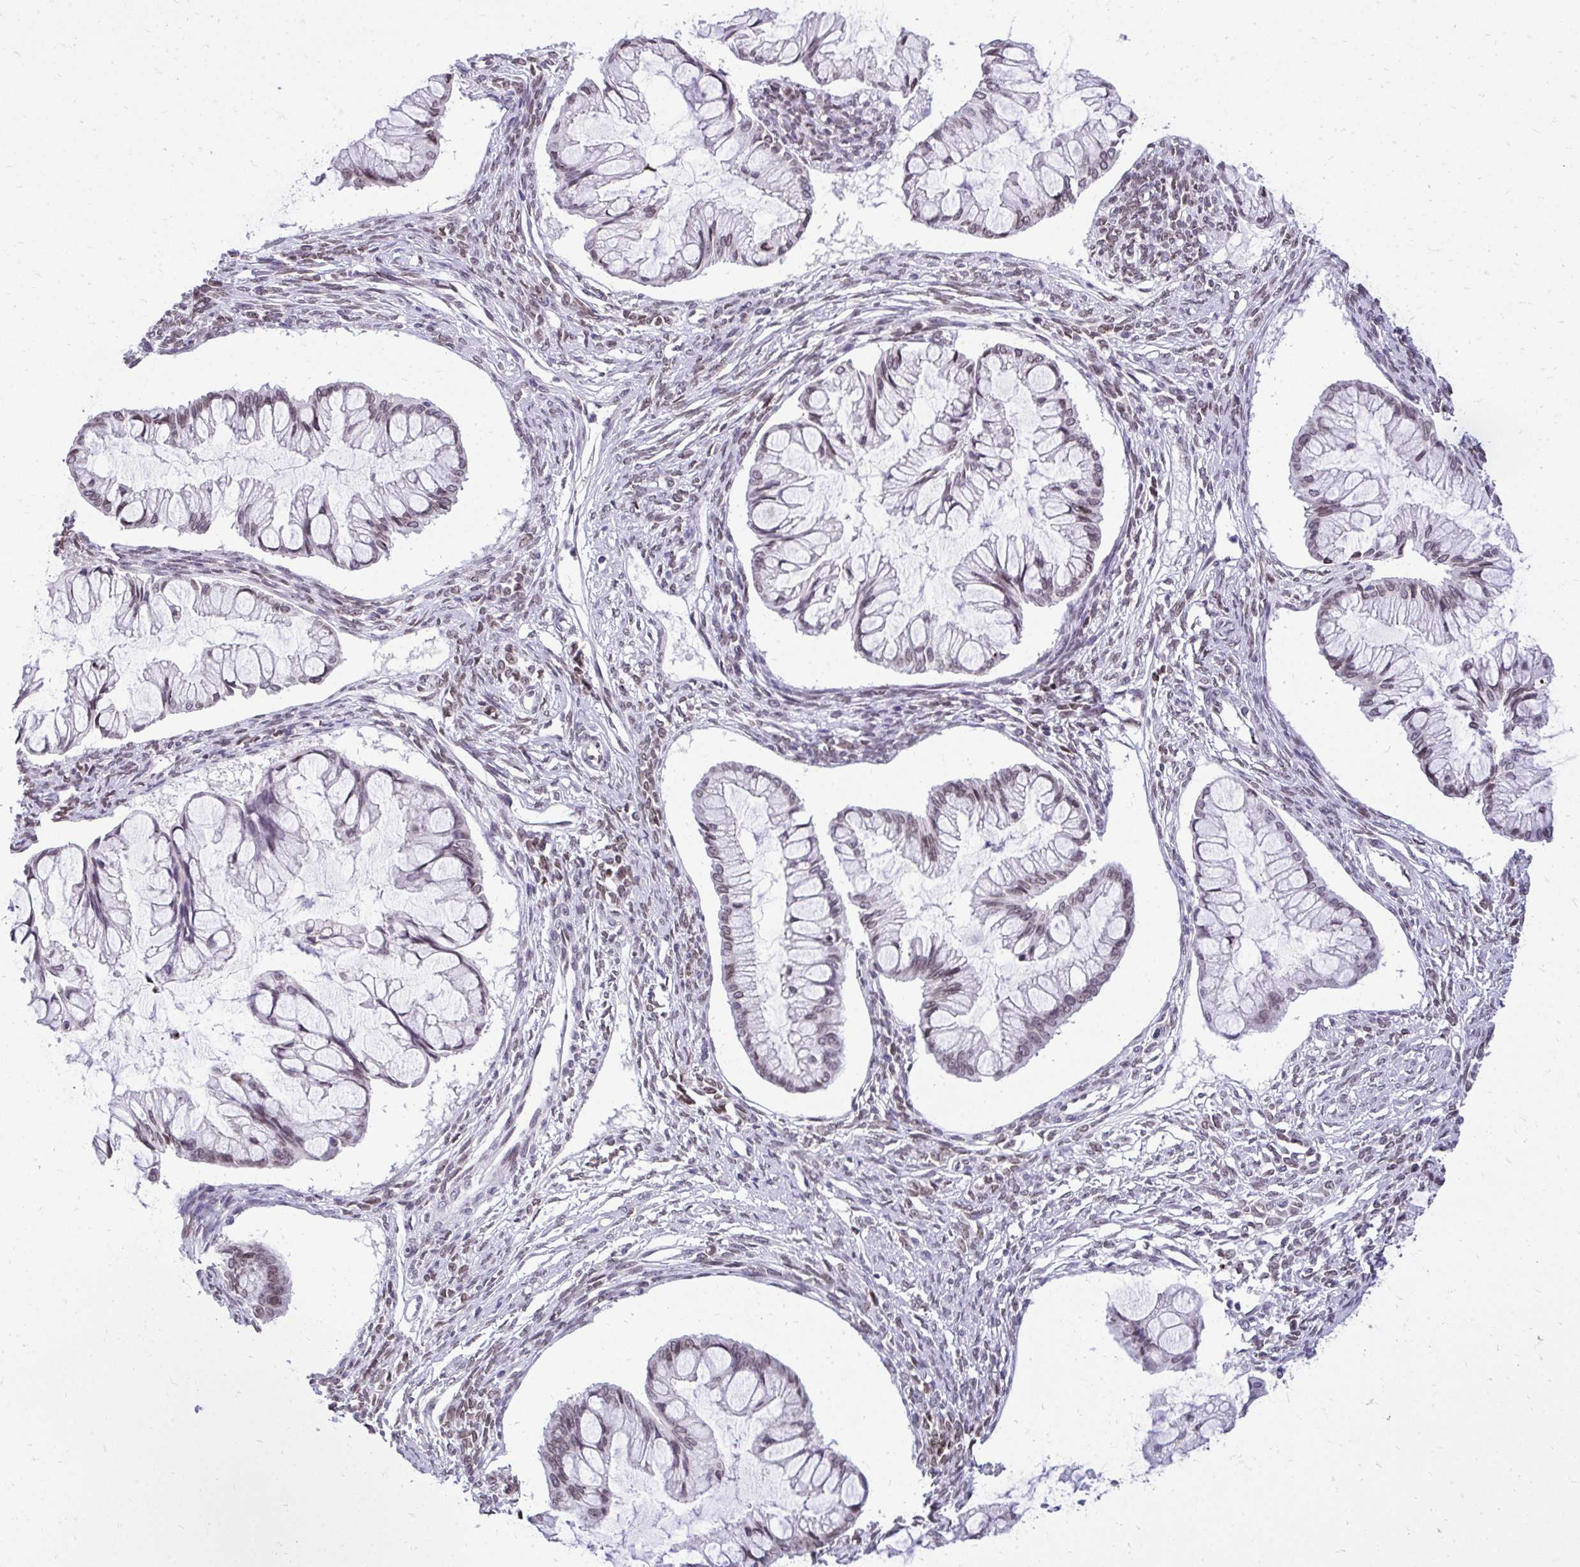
{"staining": {"intensity": "weak", "quantity": "25%-75%", "location": "nuclear"}, "tissue": "ovarian cancer", "cell_type": "Tumor cells", "image_type": "cancer", "snomed": [{"axis": "morphology", "description": "Cystadenocarcinoma, mucinous, NOS"}, {"axis": "topography", "description": "Ovary"}], "caption": "Ovarian cancer (mucinous cystadenocarcinoma) tissue demonstrates weak nuclear positivity in about 25%-75% of tumor cells The staining was performed using DAB, with brown indicating positive protein expression. Nuclei are stained blue with hematoxylin.", "gene": "BANF1", "patient": {"sex": "female", "age": 73}}